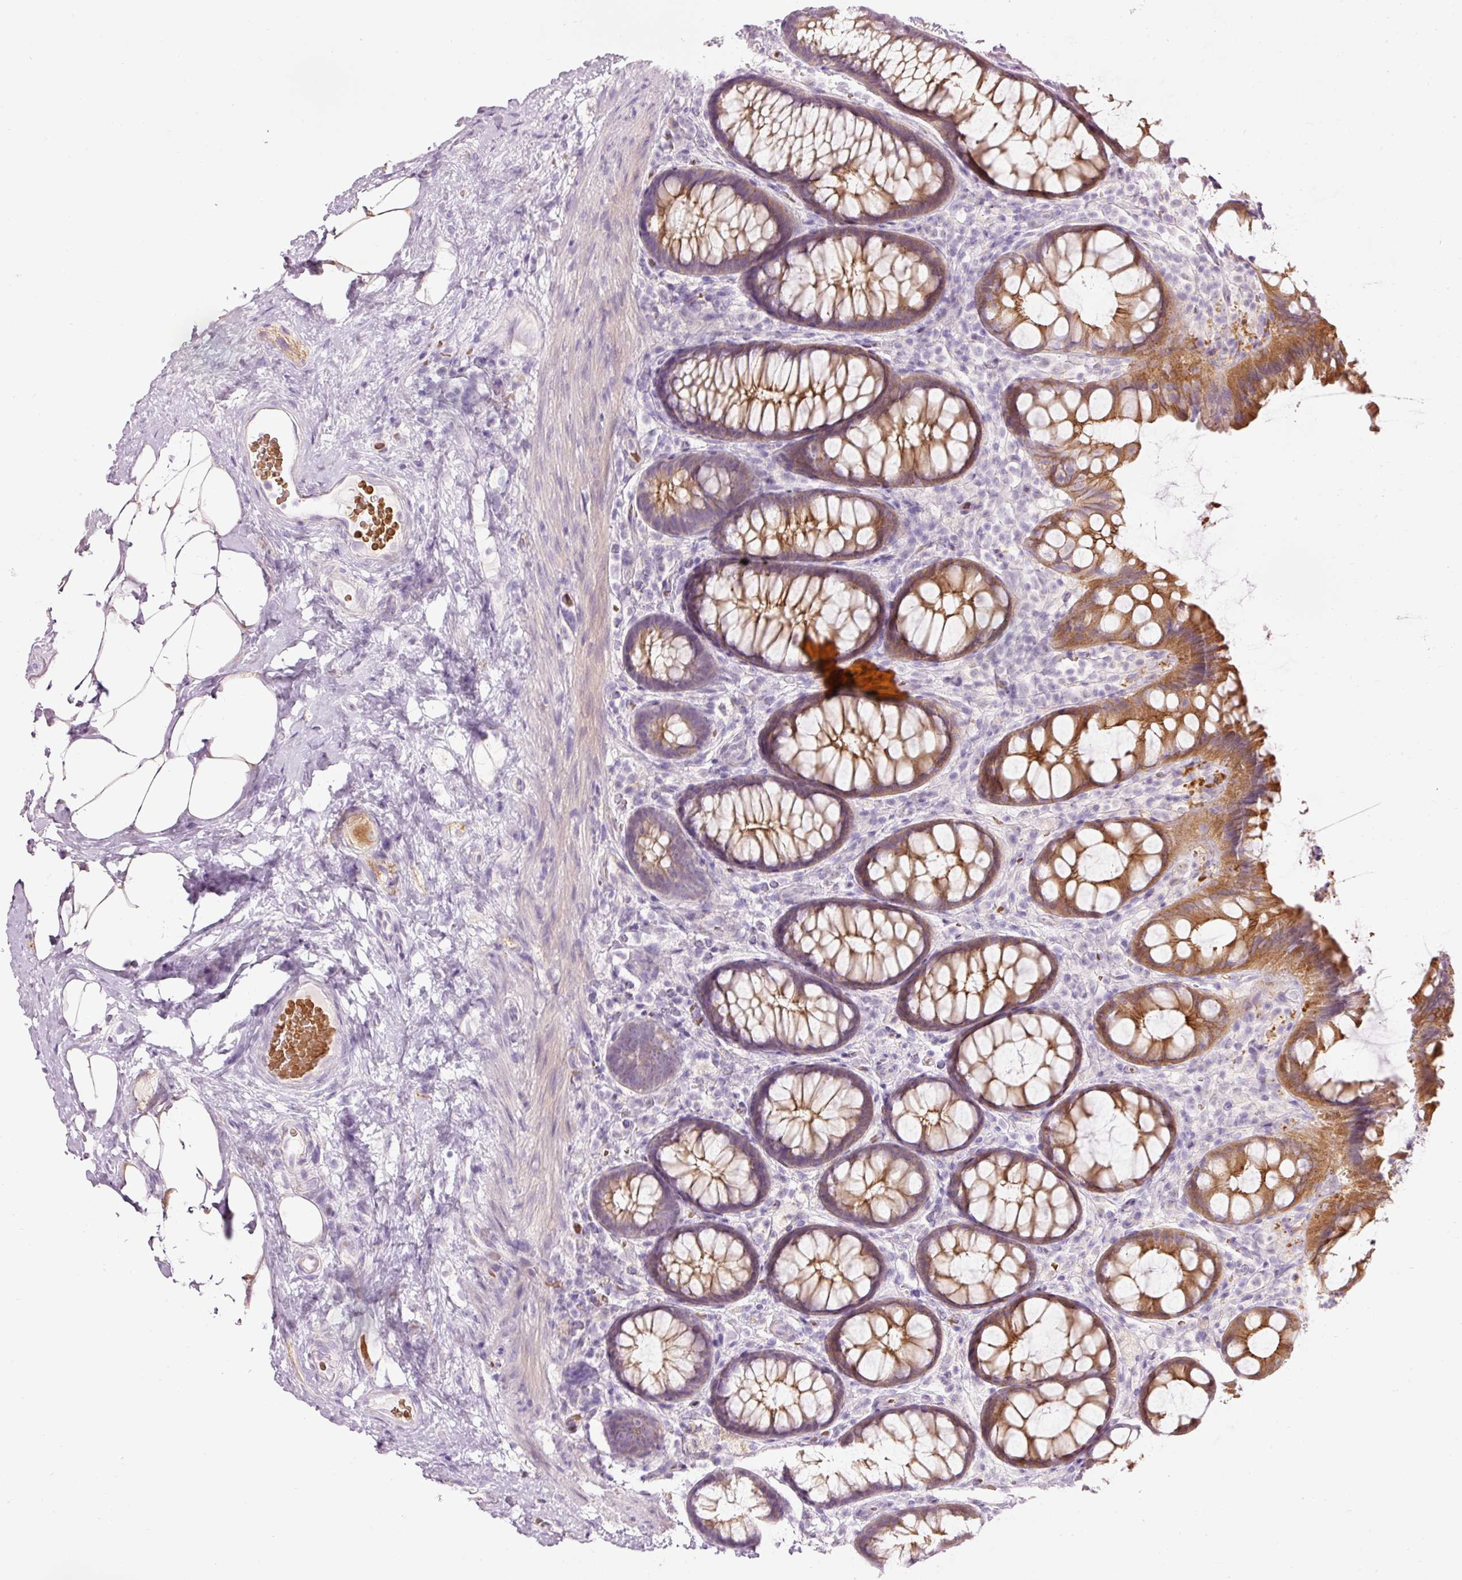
{"staining": {"intensity": "moderate", "quantity": ">75%", "location": "cytoplasmic/membranous"}, "tissue": "rectum", "cell_type": "Glandular cells", "image_type": "normal", "snomed": [{"axis": "morphology", "description": "Normal tissue, NOS"}, {"axis": "topography", "description": "Rectum"}], "caption": "An image of human rectum stained for a protein exhibits moderate cytoplasmic/membranous brown staining in glandular cells. The staining was performed using DAB to visualize the protein expression in brown, while the nuclei were stained in blue with hematoxylin (Magnification: 20x).", "gene": "DHRS11", "patient": {"sex": "female", "age": 67}}